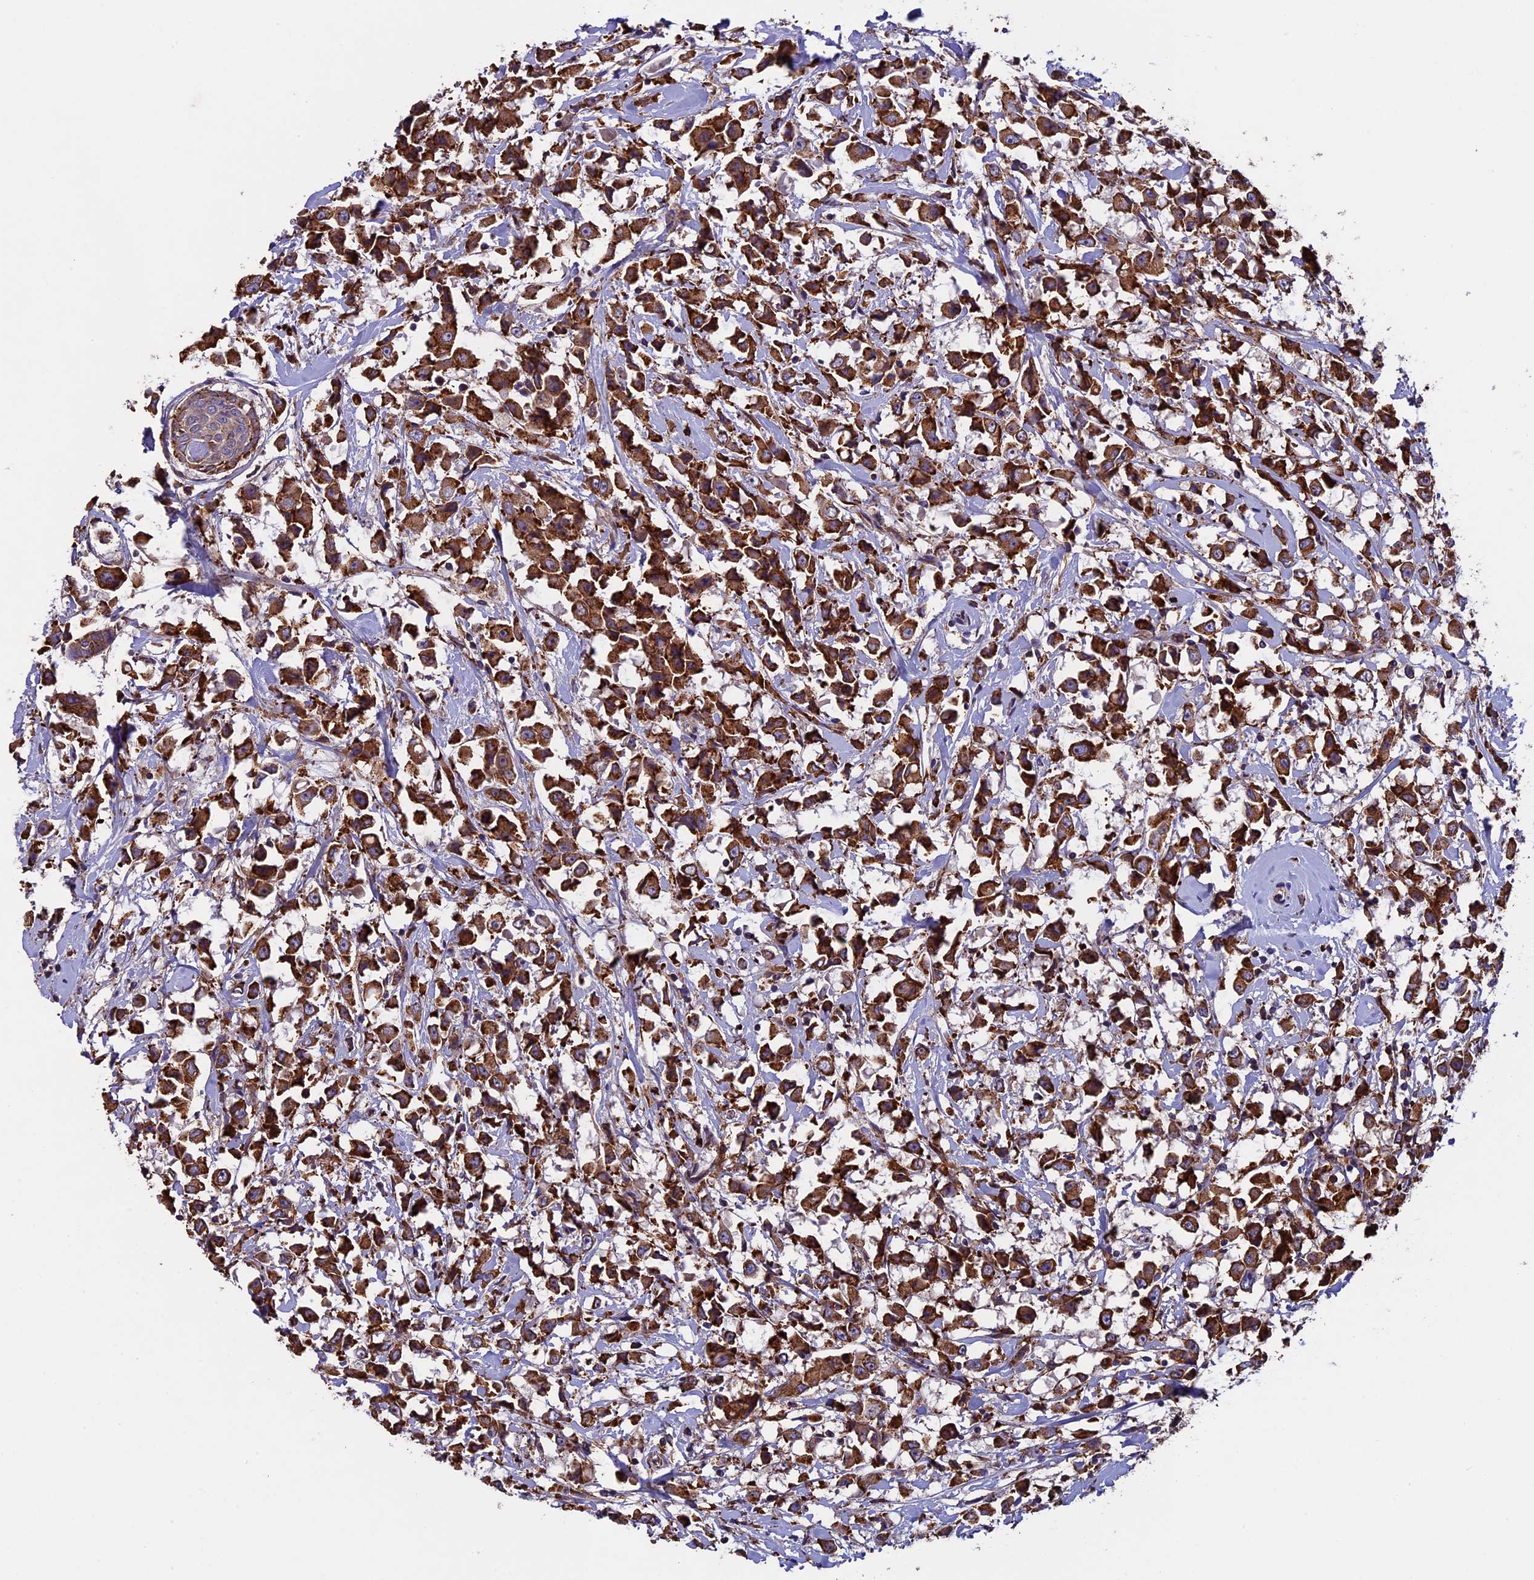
{"staining": {"intensity": "strong", "quantity": ">75%", "location": "cytoplasmic/membranous"}, "tissue": "breast cancer", "cell_type": "Tumor cells", "image_type": "cancer", "snomed": [{"axis": "morphology", "description": "Duct carcinoma"}, {"axis": "topography", "description": "Breast"}], "caption": "IHC micrograph of neoplastic tissue: human intraductal carcinoma (breast) stained using immunohistochemistry exhibits high levels of strong protein expression localized specifically in the cytoplasmic/membranous of tumor cells, appearing as a cytoplasmic/membranous brown color.", "gene": "BTBD3", "patient": {"sex": "female", "age": 61}}